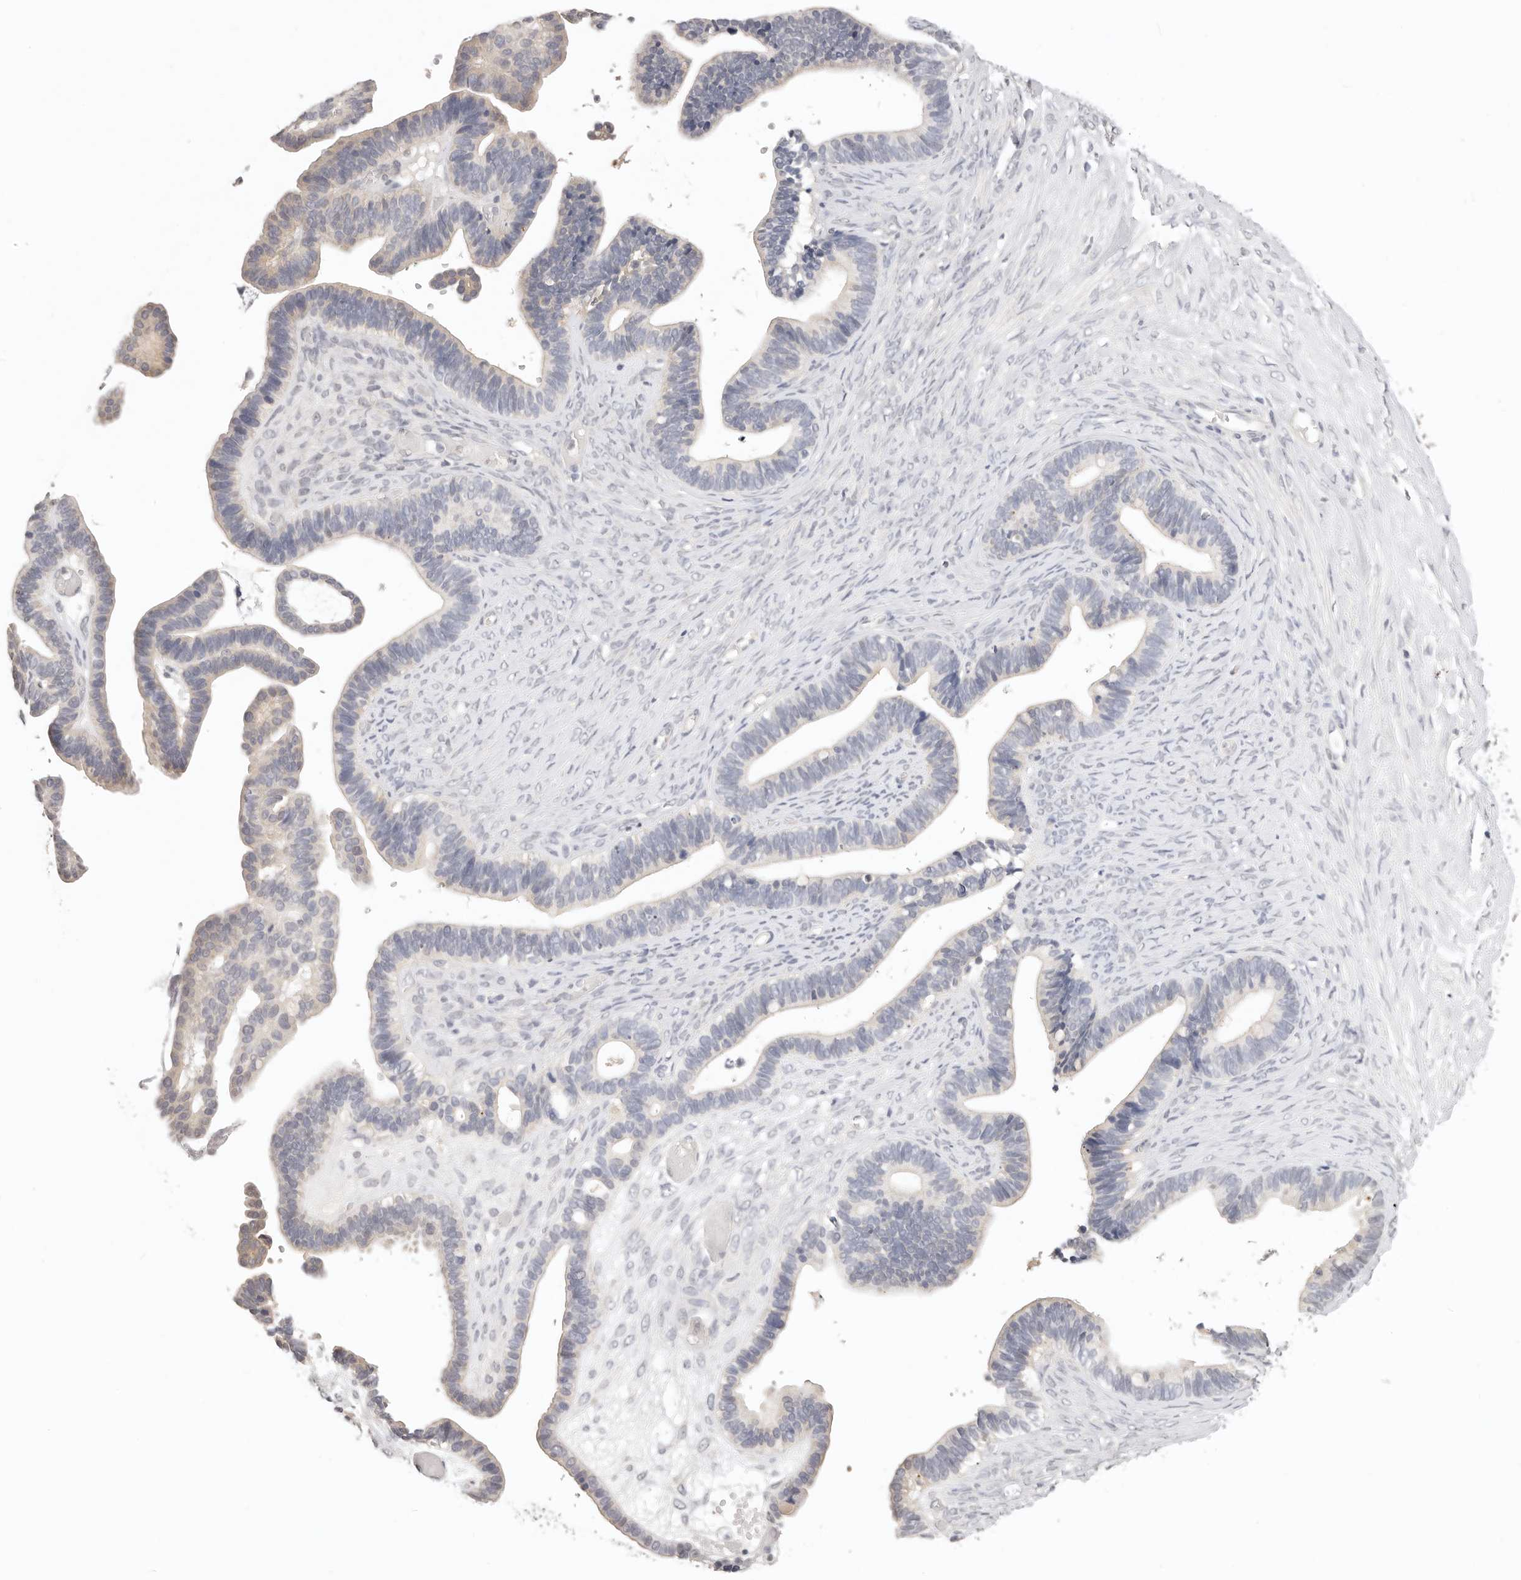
{"staining": {"intensity": "negative", "quantity": "none", "location": "none"}, "tissue": "ovarian cancer", "cell_type": "Tumor cells", "image_type": "cancer", "snomed": [{"axis": "morphology", "description": "Cystadenocarcinoma, serous, NOS"}, {"axis": "topography", "description": "Ovary"}], "caption": "IHC micrograph of neoplastic tissue: serous cystadenocarcinoma (ovarian) stained with DAB reveals no significant protein expression in tumor cells.", "gene": "GGPS1", "patient": {"sex": "female", "age": 56}}